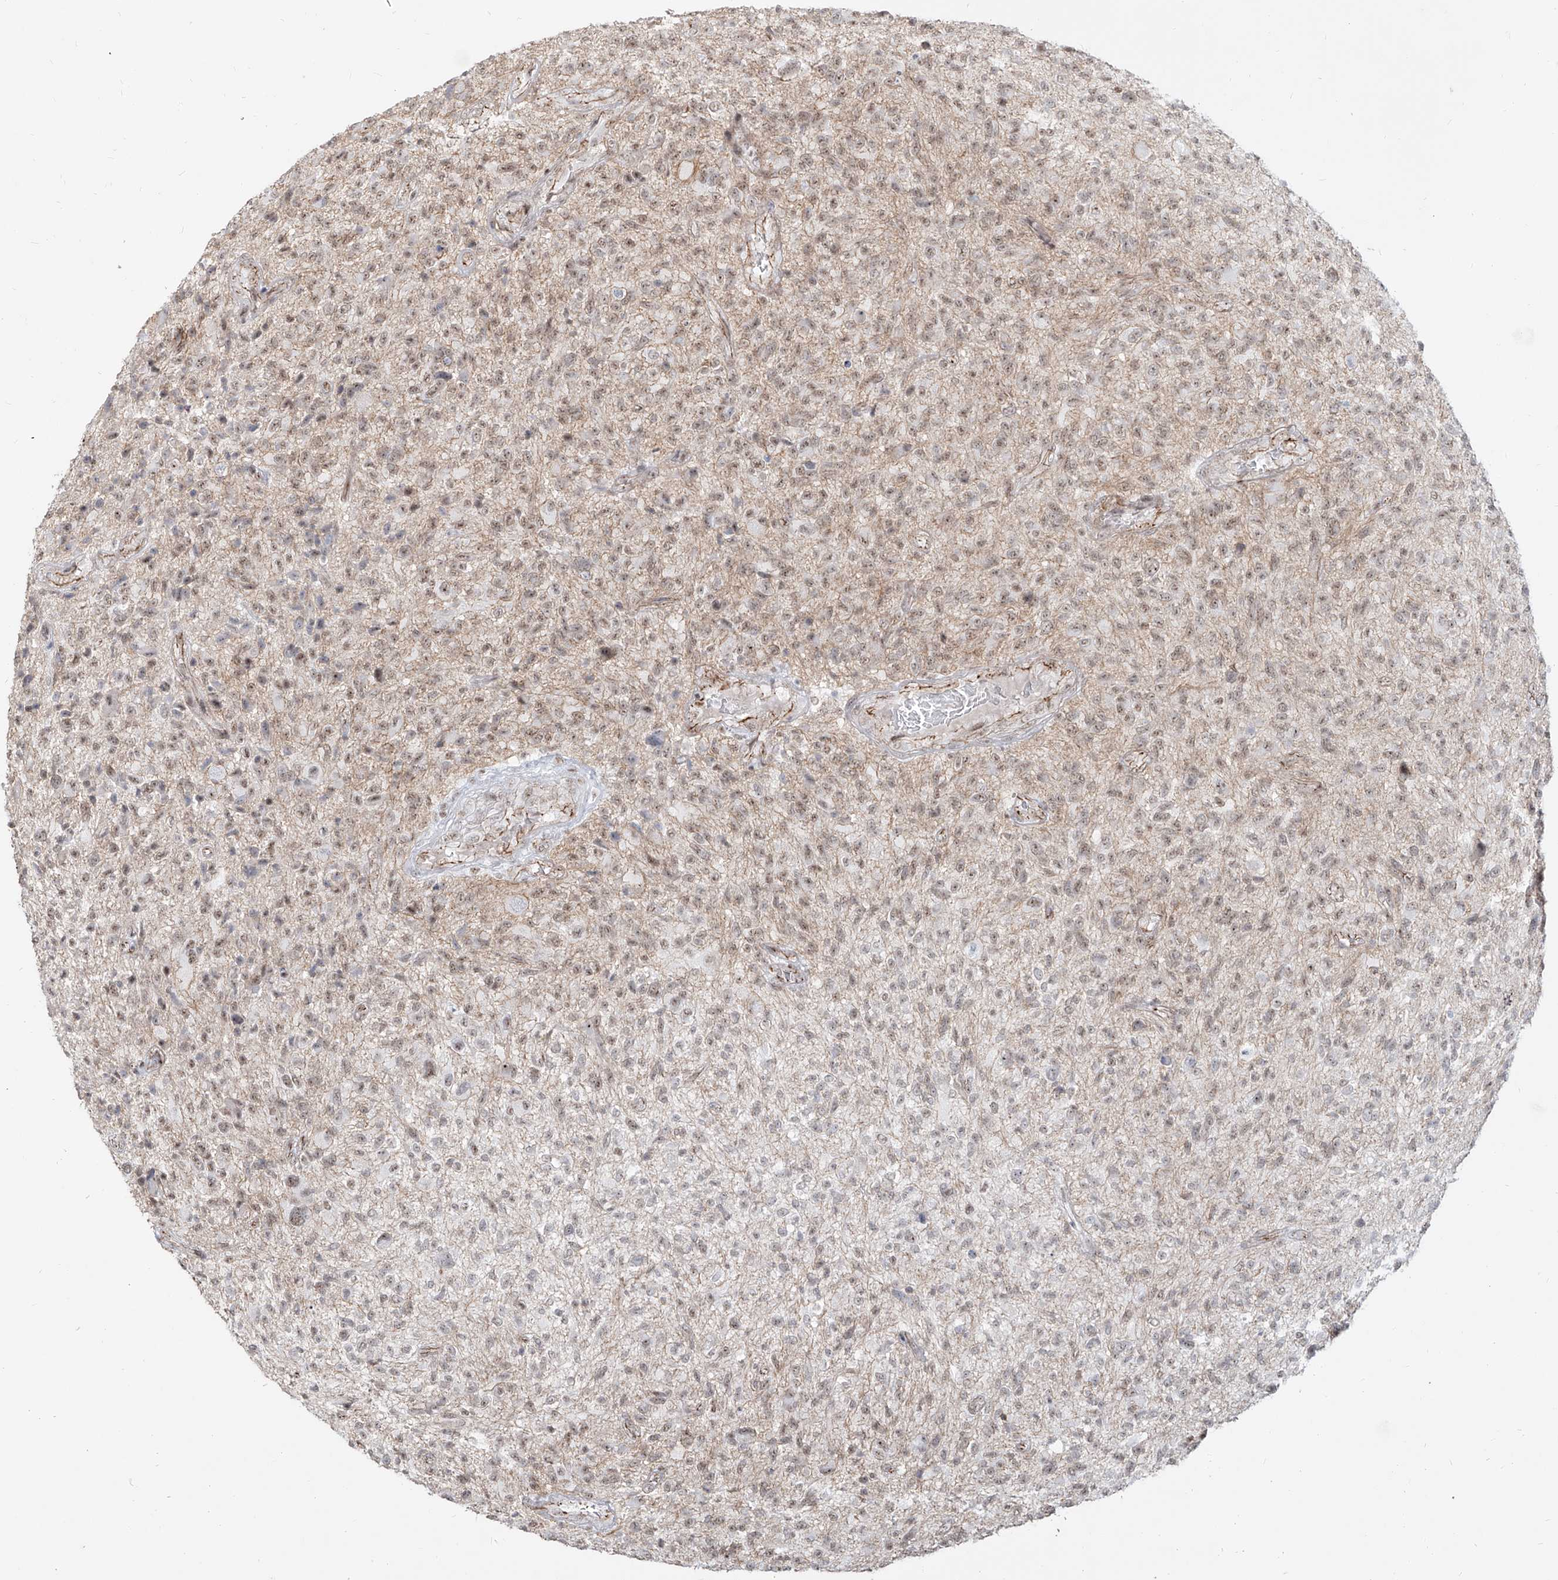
{"staining": {"intensity": "weak", "quantity": ">75%", "location": "nuclear"}, "tissue": "glioma", "cell_type": "Tumor cells", "image_type": "cancer", "snomed": [{"axis": "morphology", "description": "Glioma, malignant, High grade"}, {"axis": "topography", "description": "Brain"}], "caption": "High-magnification brightfield microscopy of high-grade glioma (malignant) stained with DAB (brown) and counterstained with hematoxylin (blue). tumor cells exhibit weak nuclear staining is appreciated in approximately>75% of cells. (Stains: DAB in brown, nuclei in blue, Microscopy: brightfield microscopy at high magnification).", "gene": "ZNF710", "patient": {"sex": "male", "age": 47}}